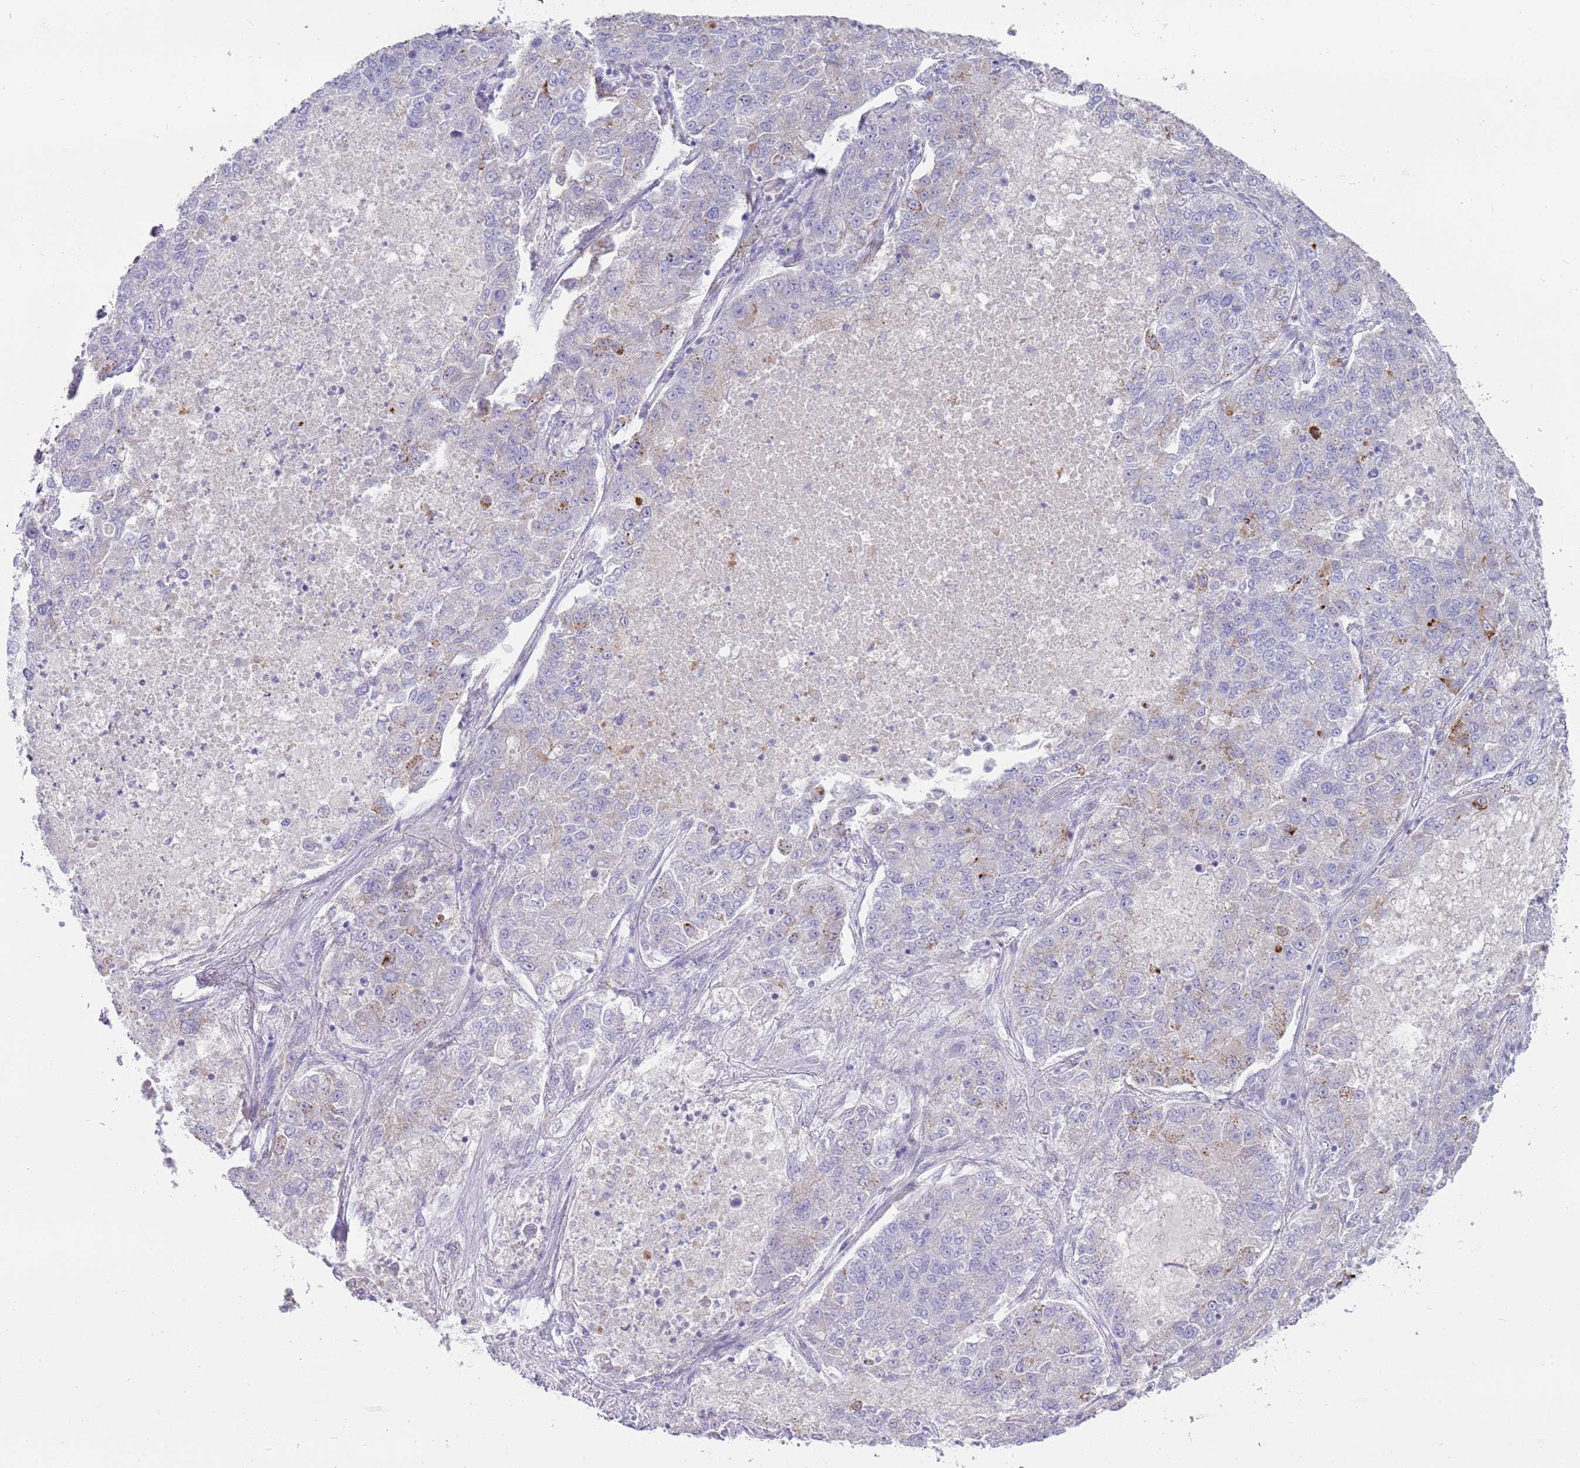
{"staining": {"intensity": "negative", "quantity": "none", "location": "none"}, "tissue": "lung cancer", "cell_type": "Tumor cells", "image_type": "cancer", "snomed": [{"axis": "morphology", "description": "Adenocarcinoma, NOS"}, {"axis": "topography", "description": "Lung"}], "caption": "Immunohistochemical staining of human lung adenocarcinoma shows no significant staining in tumor cells.", "gene": "DIPK1C", "patient": {"sex": "male", "age": 49}}